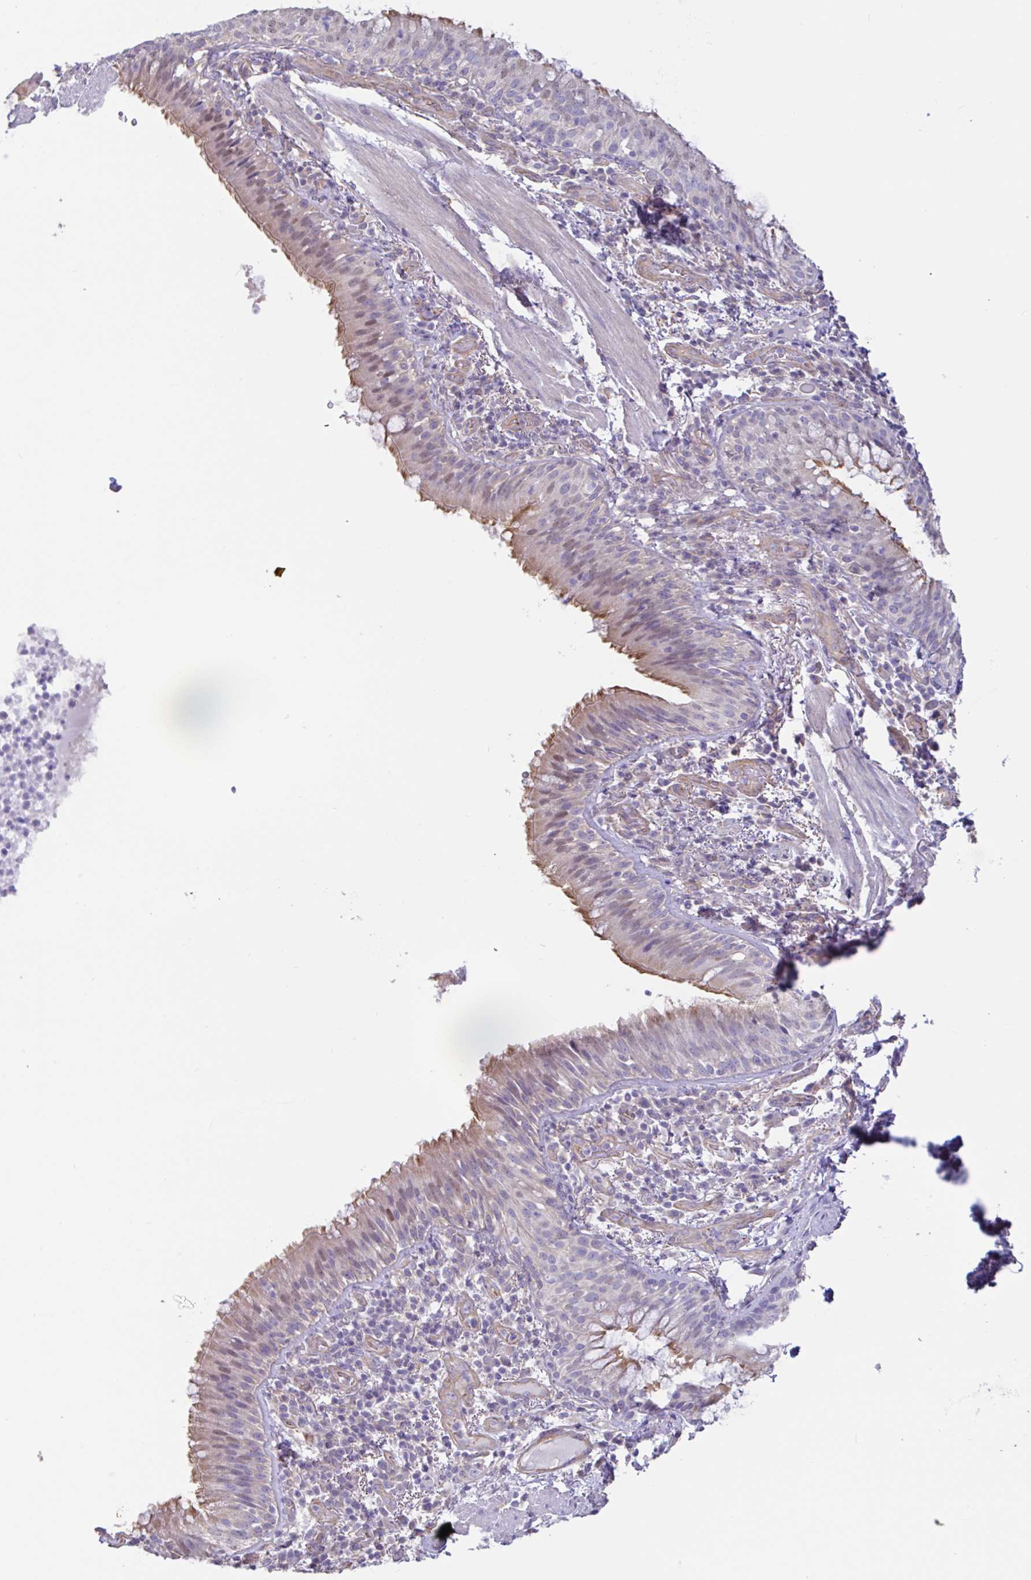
{"staining": {"intensity": "weak", "quantity": "25%-75%", "location": "cytoplasmic/membranous,nuclear"}, "tissue": "bronchus", "cell_type": "Respiratory epithelial cells", "image_type": "normal", "snomed": [{"axis": "morphology", "description": "Normal tissue, NOS"}, {"axis": "topography", "description": "Cartilage tissue"}, {"axis": "topography", "description": "Bronchus"}], "caption": "Weak cytoplasmic/membranous,nuclear expression for a protein is identified in about 25%-75% of respiratory epithelial cells of benign bronchus using IHC.", "gene": "PLCD4", "patient": {"sex": "male", "age": 56}}